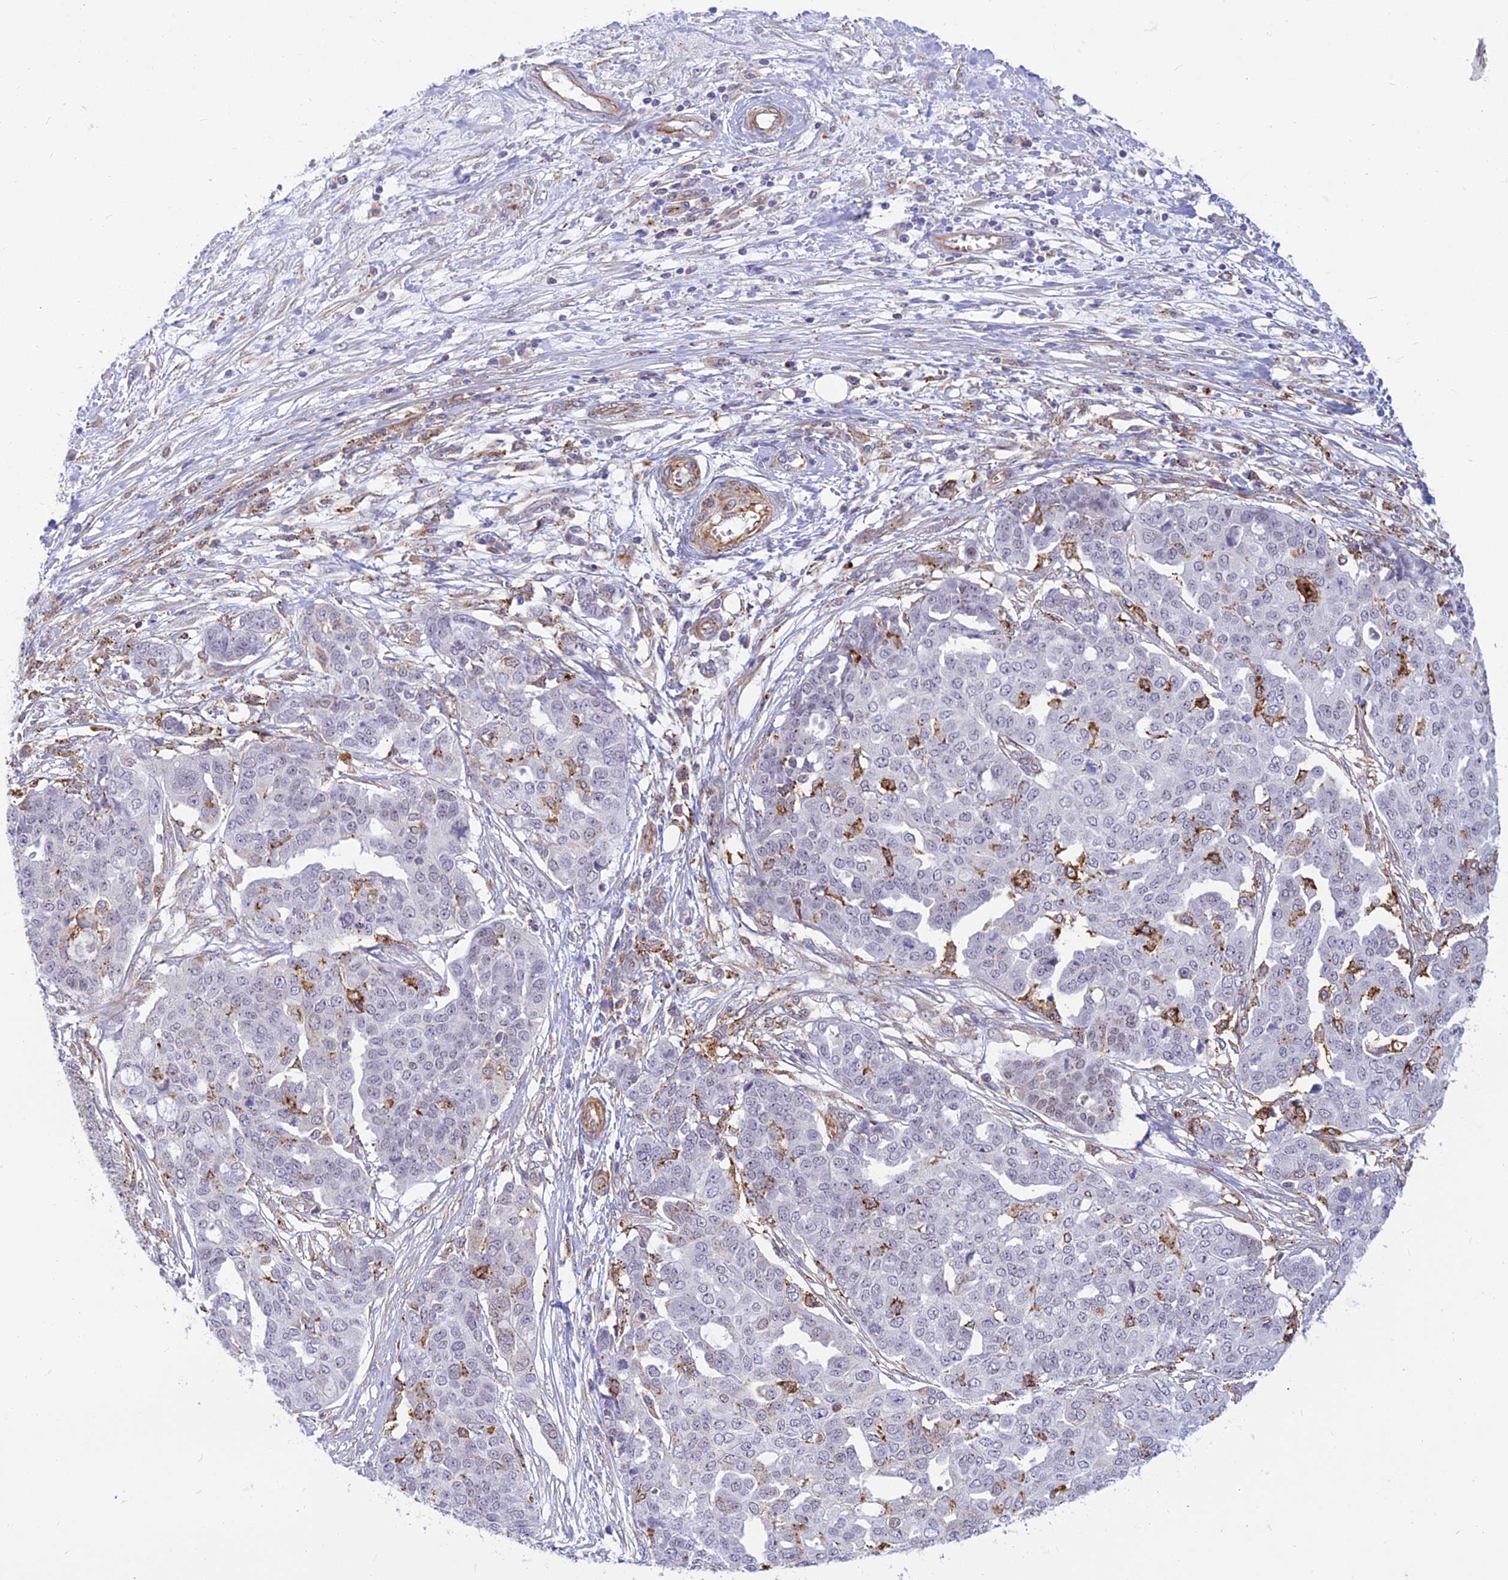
{"staining": {"intensity": "moderate", "quantity": "<25%", "location": "cytoplasmic/membranous"}, "tissue": "ovarian cancer", "cell_type": "Tumor cells", "image_type": "cancer", "snomed": [{"axis": "morphology", "description": "Cystadenocarcinoma, serous, NOS"}, {"axis": "topography", "description": "Soft tissue"}, {"axis": "topography", "description": "Ovary"}], "caption": "Ovarian serous cystadenocarcinoma stained for a protein (brown) shows moderate cytoplasmic/membranous positive staining in about <25% of tumor cells.", "gene": "SAPCD2", "patient": {"sex": "female", "age": 57}}